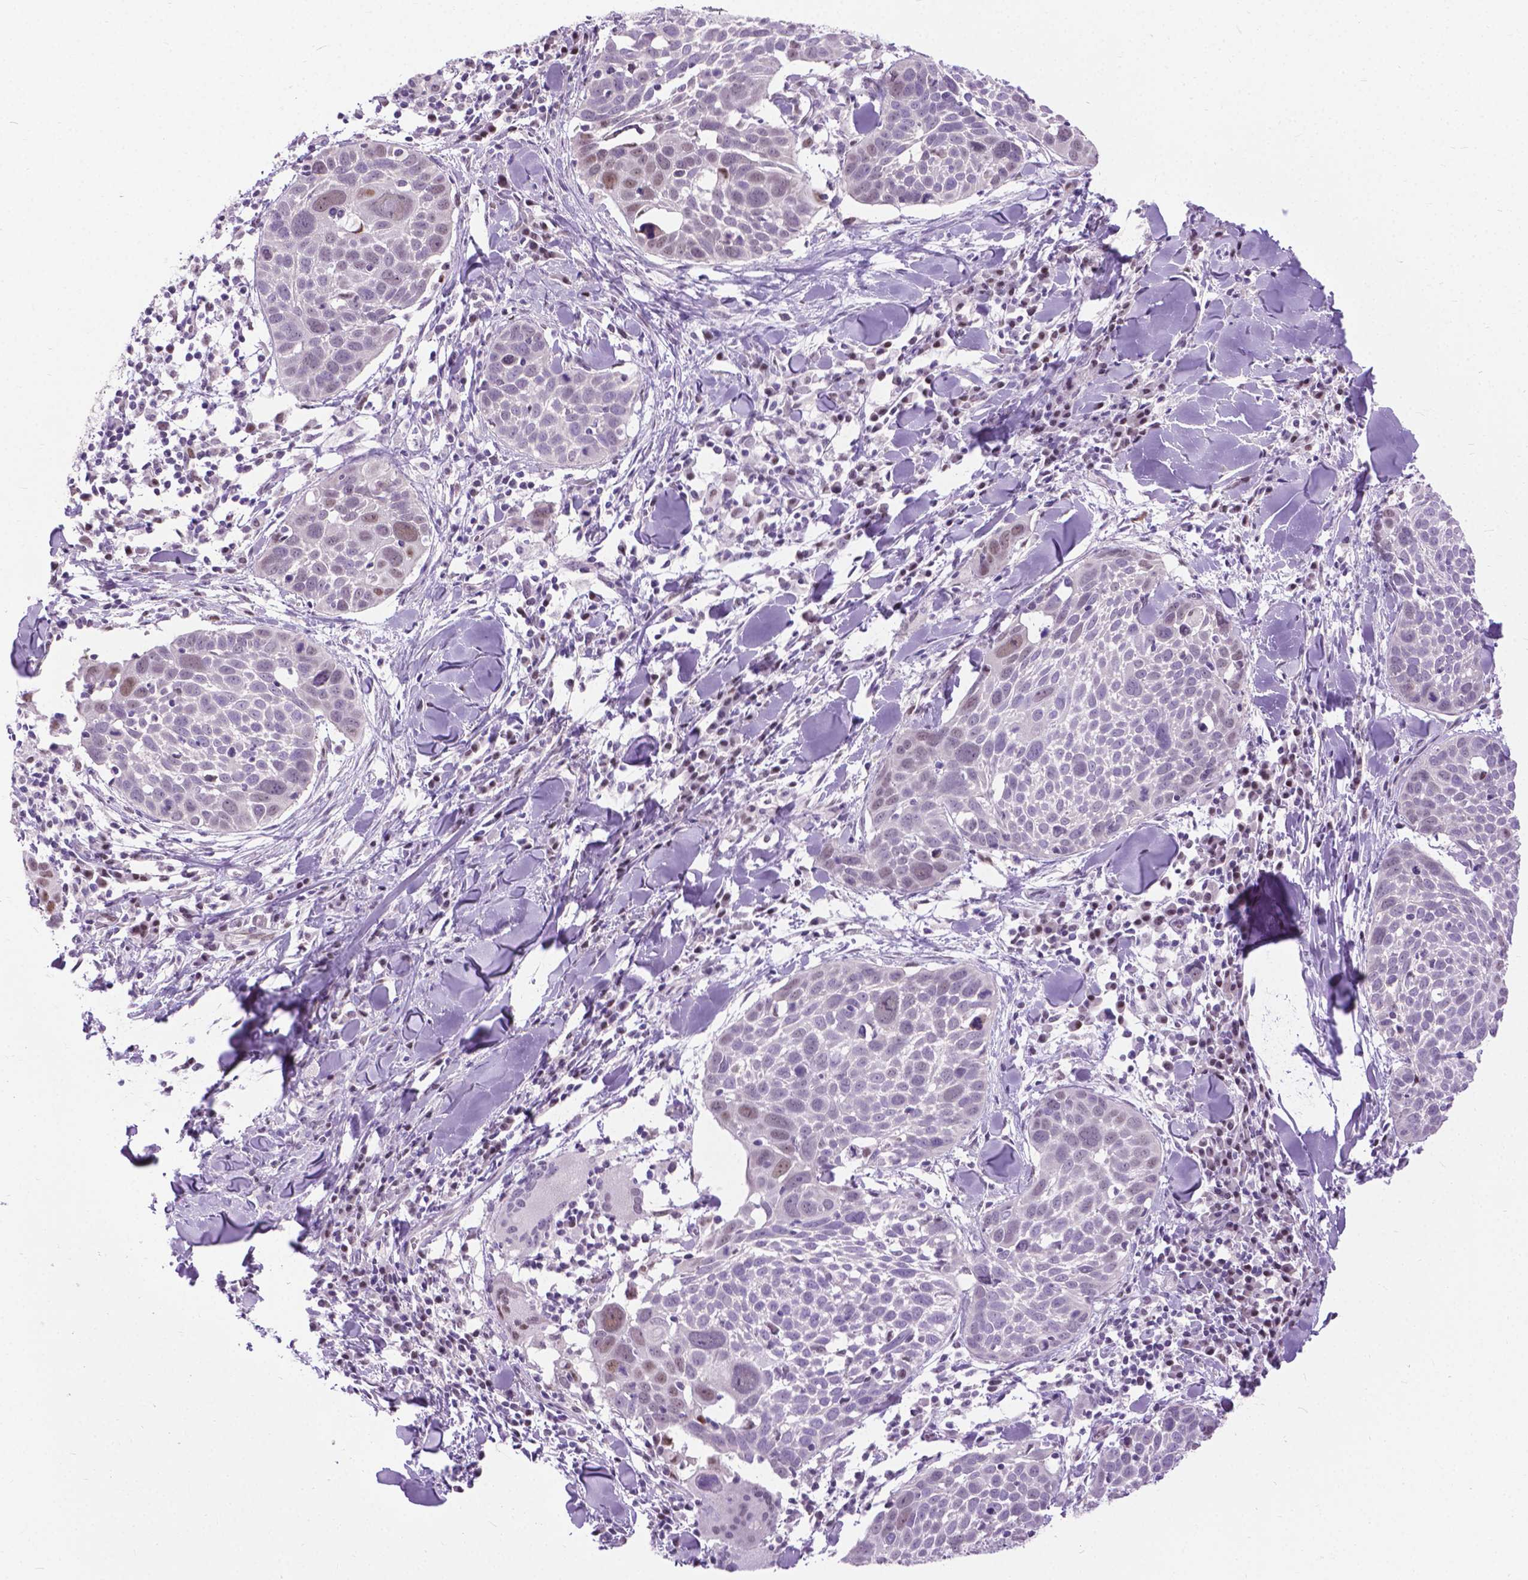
{"staining": {"intensity": "weak", "quantity": "25%-75%", "location": "cytoplasmic/membranous"}, "tissue": "lung cancer", "cell_type": "Tumor cells", "image_type": "cancer", "snomed": [{"axis": "morphology", "description": "Squamous cell carcinoma, NOS"}, {"axis": "topography", "description": "Lung"}], "caption": "Immunohistochemical staining of human squamous cell carcinoma (lung) exhibits low levels of weak cytoplasmic/membranous expression in about 25%-75% of tumor cells.", "gene": "APCDD1L", "patient": {"sex": "male", "age": 57}}